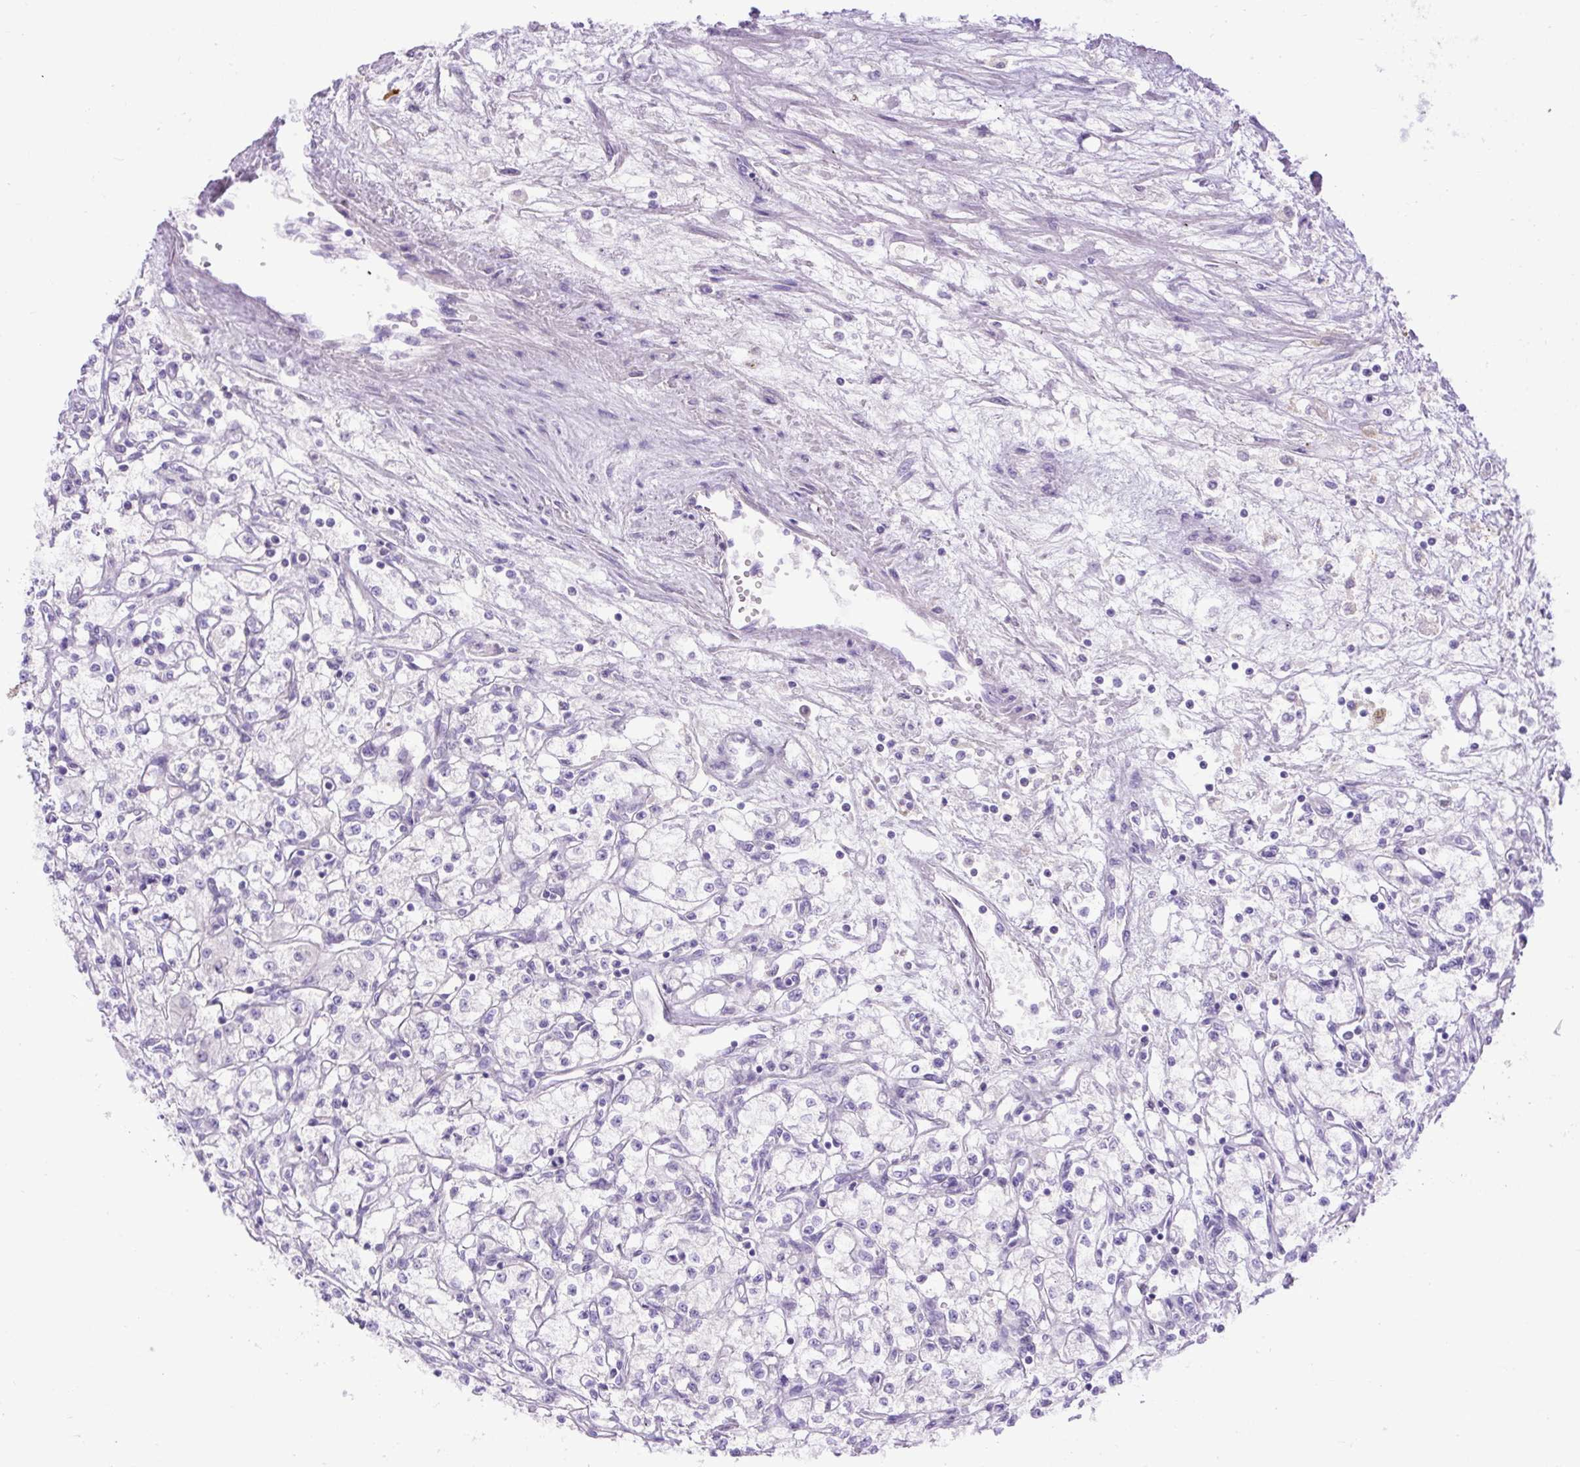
{"staining": {"intensity": "negative", "quantity": "none", "location": "none"}, "tissue": "renal cancer", "cell_type": "Tumor cells", "image_type": "cancer", "snomed": [{"axis": "morphology", "description": "Adenocarcinoma, NOS"}, {"axis": "topography", "description": "Kidney"}], "caption": "Tumor cells are negative for protein expression in human adenocarcinoma (renal). Brightfield microscopy of immunohistochemistry stained with DAB (3,3'-diaminobenzidine) (brown) and hematoxylin (blue), captured at high magnification.", "gene": "SPTBN5", "patient": {"sex": "male", "age": 59}}